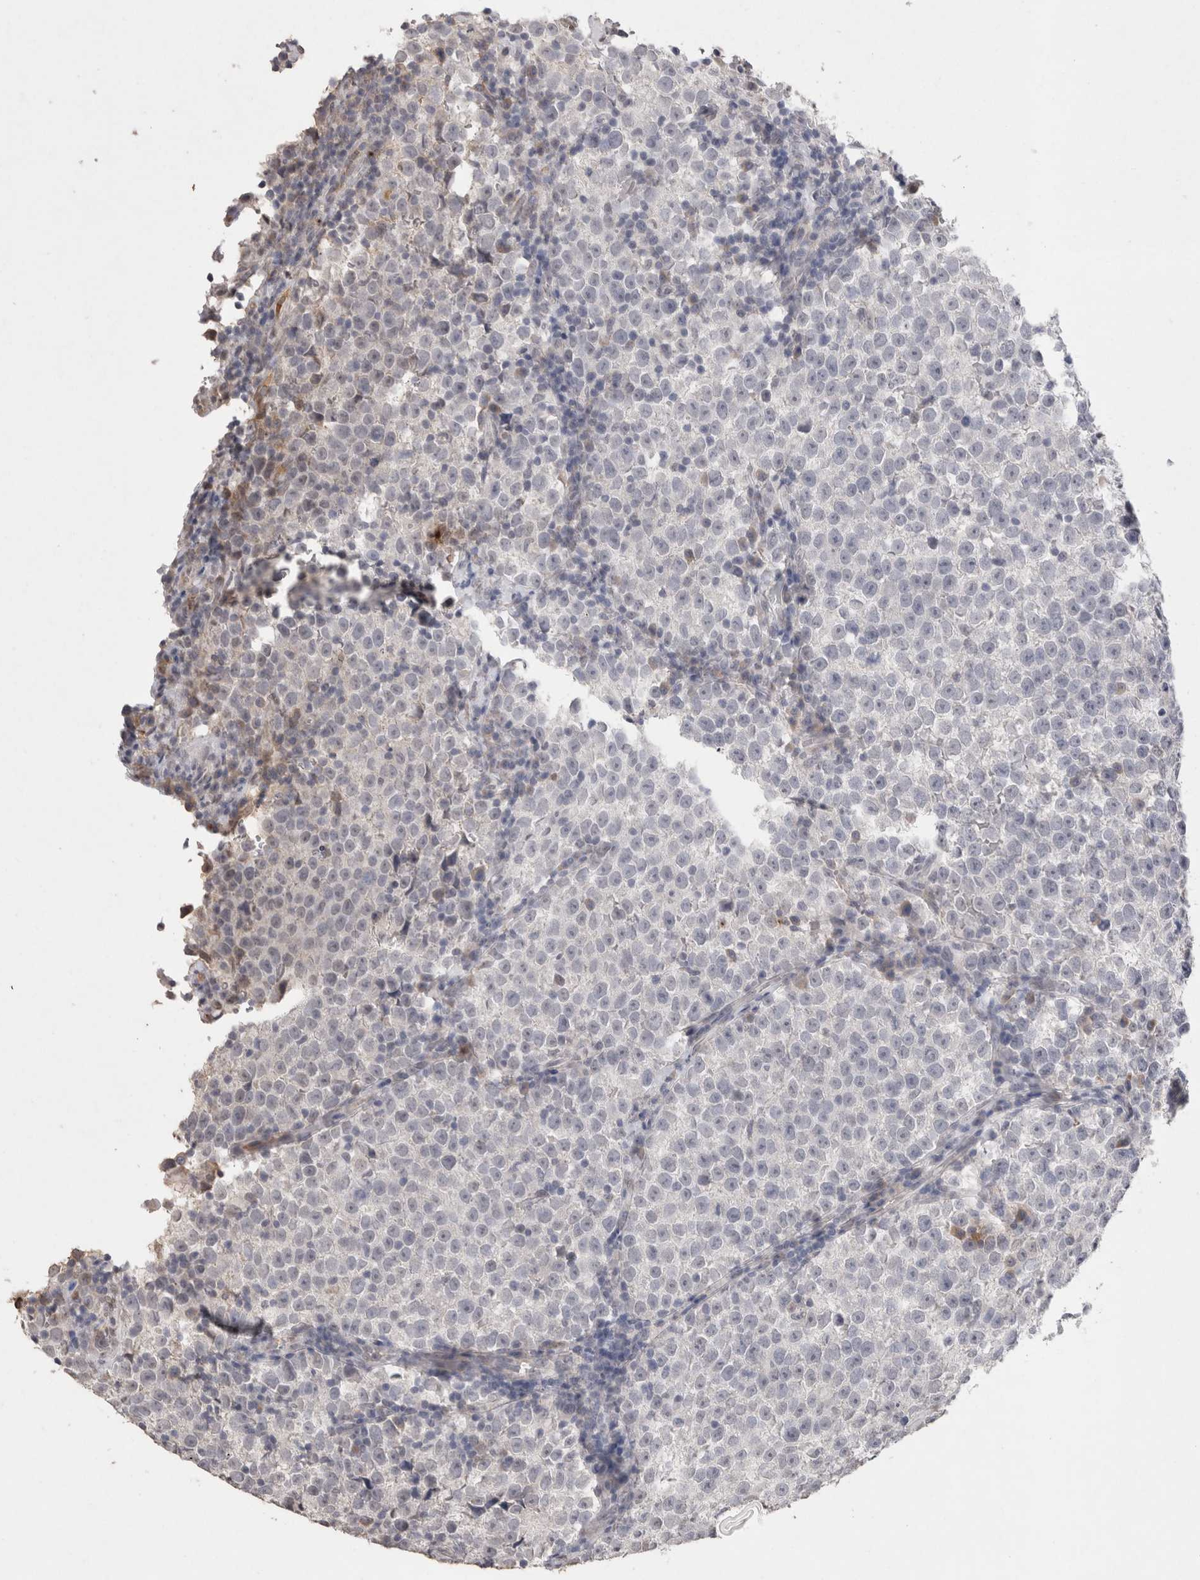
{"staining": {"intensity": "negative", "quantity": "none", "location": "none"}, "tissue": "testis cancer", "cell_type": "Tumor cells", "image_type": "cancer", "snomed": [{"axis": "morphology", "description": "Normal tissue, NOS"}, {"axis": "morphology", "description": "Seminoma, NOS"}, {"axis": "topography", "description": "Testis"}], "caption": "Tumor cells are negative for brown protein staining in testis seminoma.", "gene": "CDH13", "patient": {"sex": "male", "age": 43}}